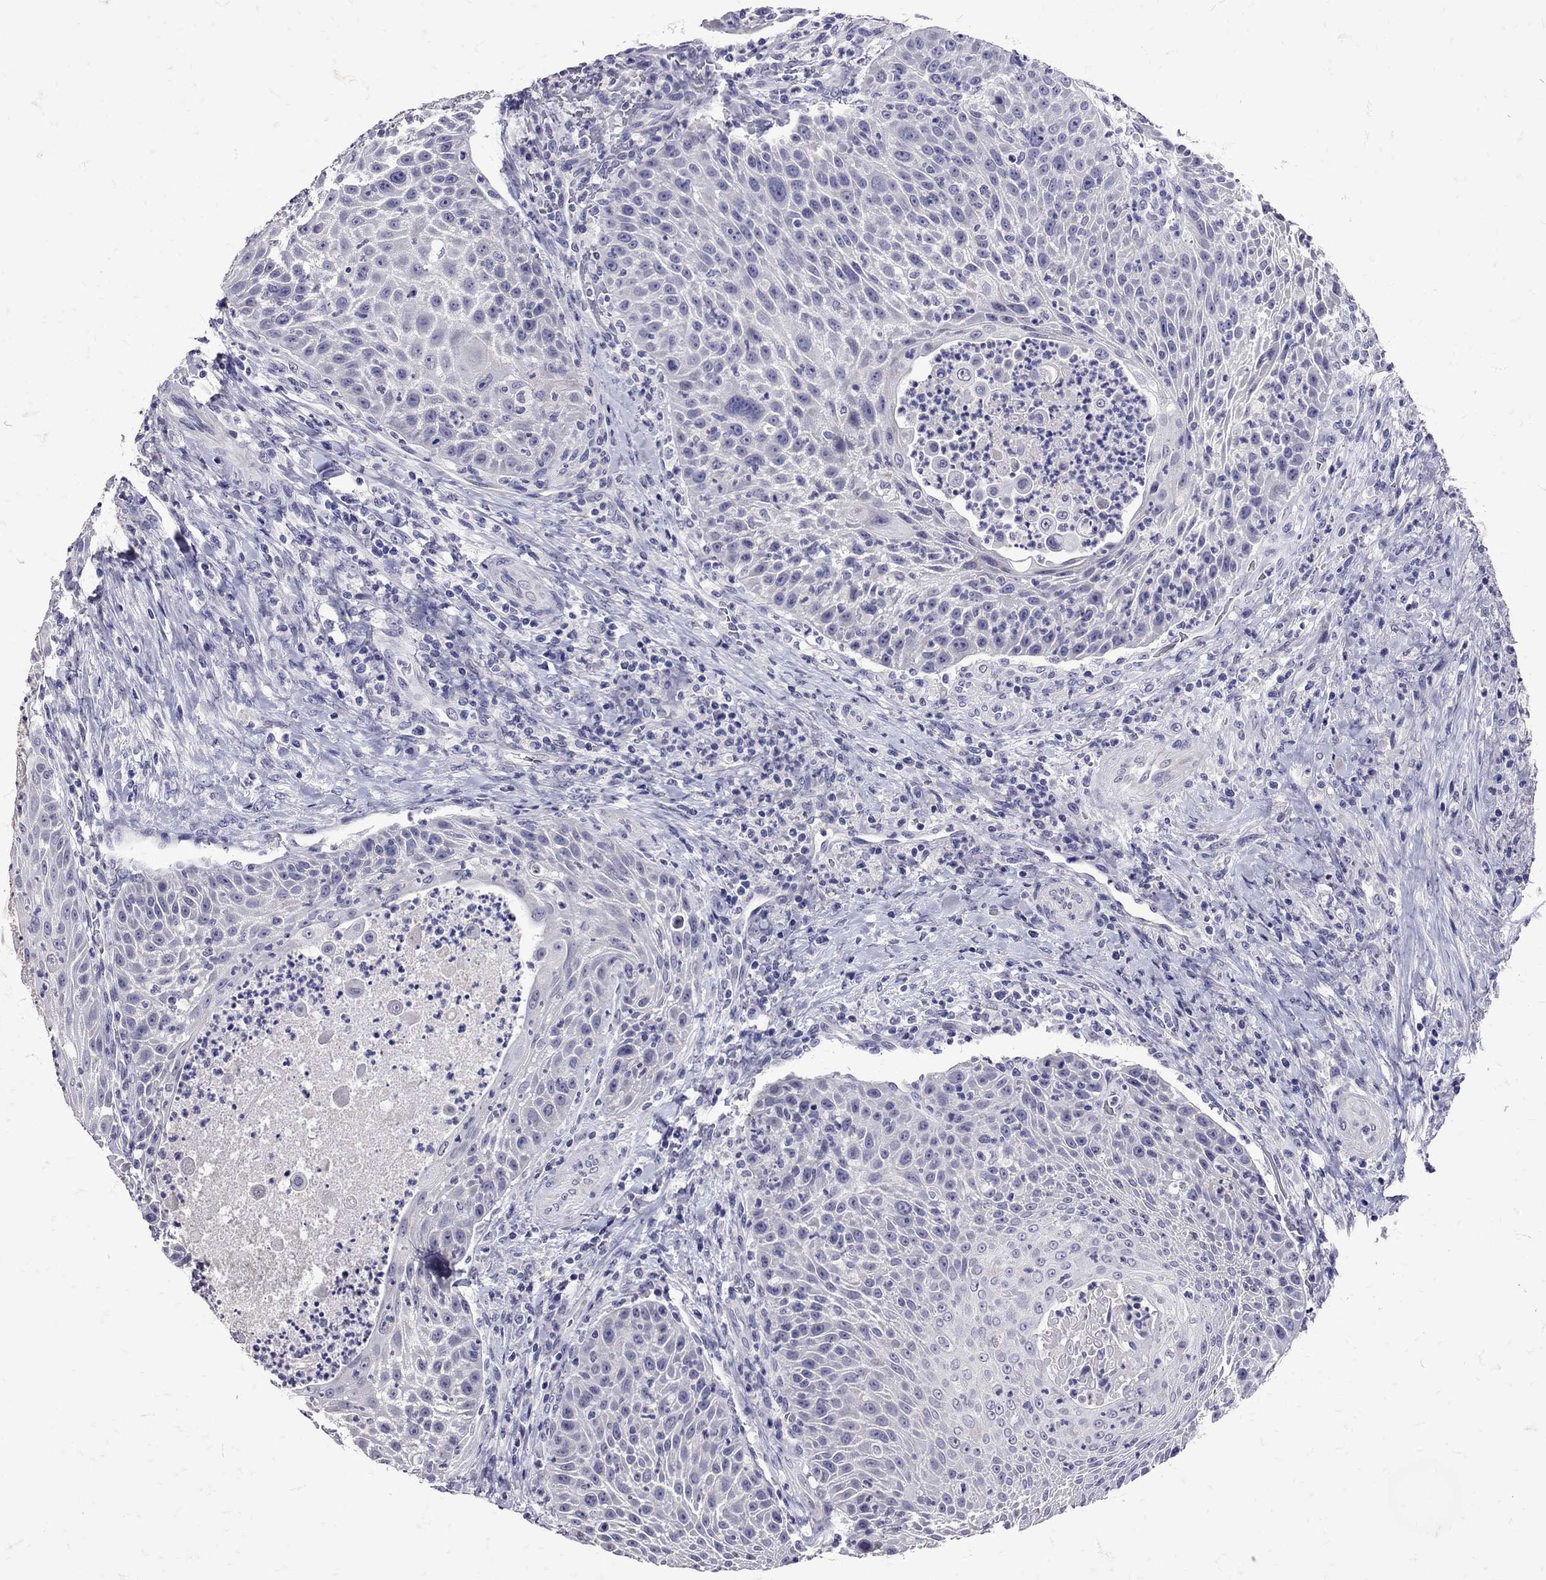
{"staining": {"intensity": "negative", "quantity": "none", "location": "none"}, "tissue": "head and neck cancer", "cell_type": "Tumor cells", "image_type": "cancer", "snomed": [{"axis": "morphology", "description": "Squamous cell carcinoma, NOS"}, {"axis": "topography", "description": "Head-Neck"}], "caption": "Head and neck cancer was stained to show a protein in brown. There is no significant staining in tumor cells.", "gene": "SST", "patient": {"sex": "male", "age": 69}}